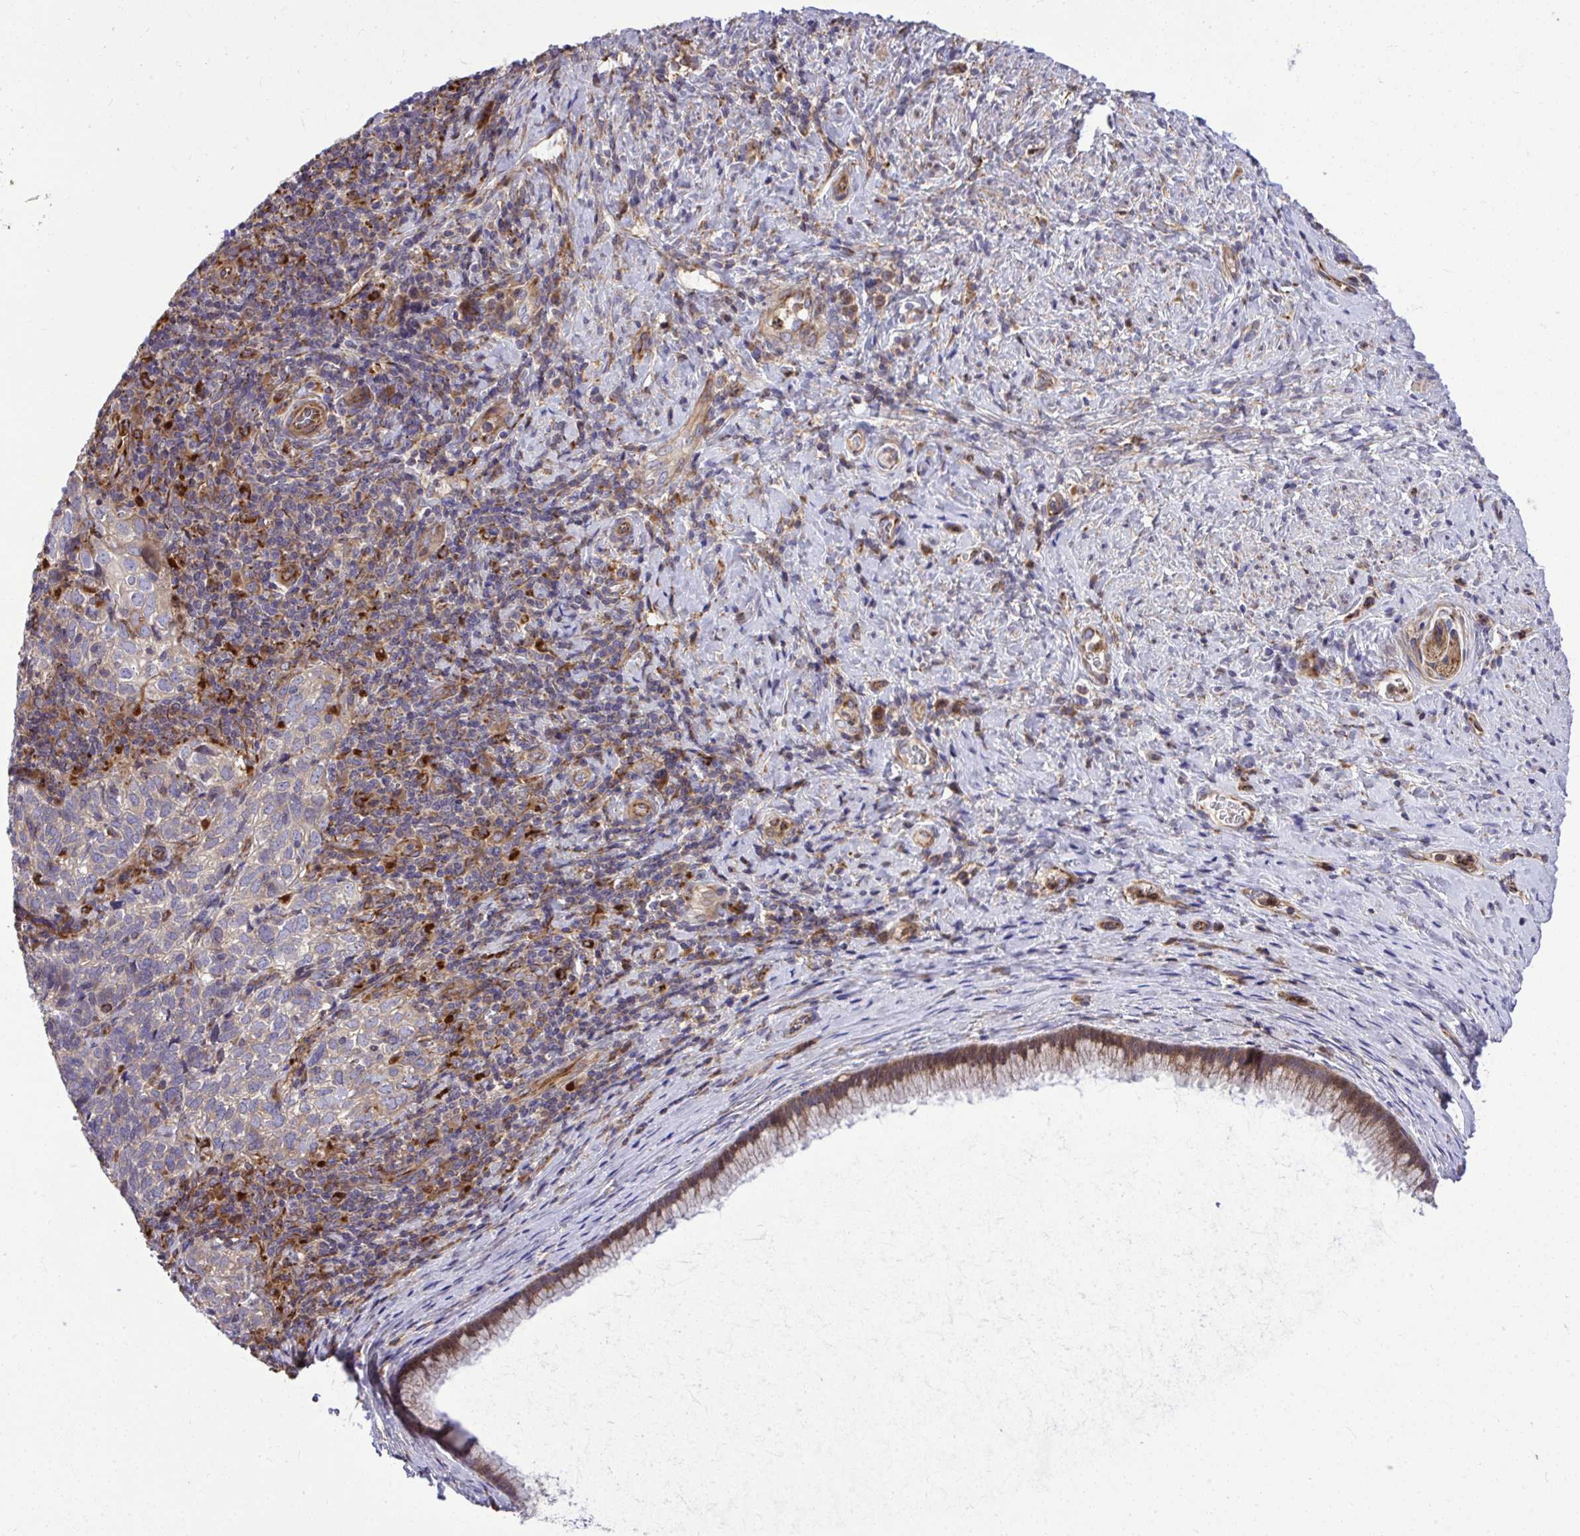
{"staining": {"intensity": "negative", "quantity": "none", "location": "none"}, "tissue": "cervical cancer", "cell_type": "Tumor cells", "image_type": "cancer", "snomed": [{"axis": "morphology", "description": "Normal tissue, NOS"}, {"axis": "morphology", "description": "Squamous cell carcinoma, NOS"}, {"axis": "topography", "description": "Vagina"}, {"axis": "topography", "description": "Cervix"}], "caption": "Image shows no protein staining in tumor cells of squamous cell carcinoma (cervical) tissue. Brightfield microscopy of immunohistochemistry stained with DAB (brown) and hematoxylin (blue), captured at high magnification.", "gene": "PAIP2", "patient": {"sex": "female", "age": 45}}